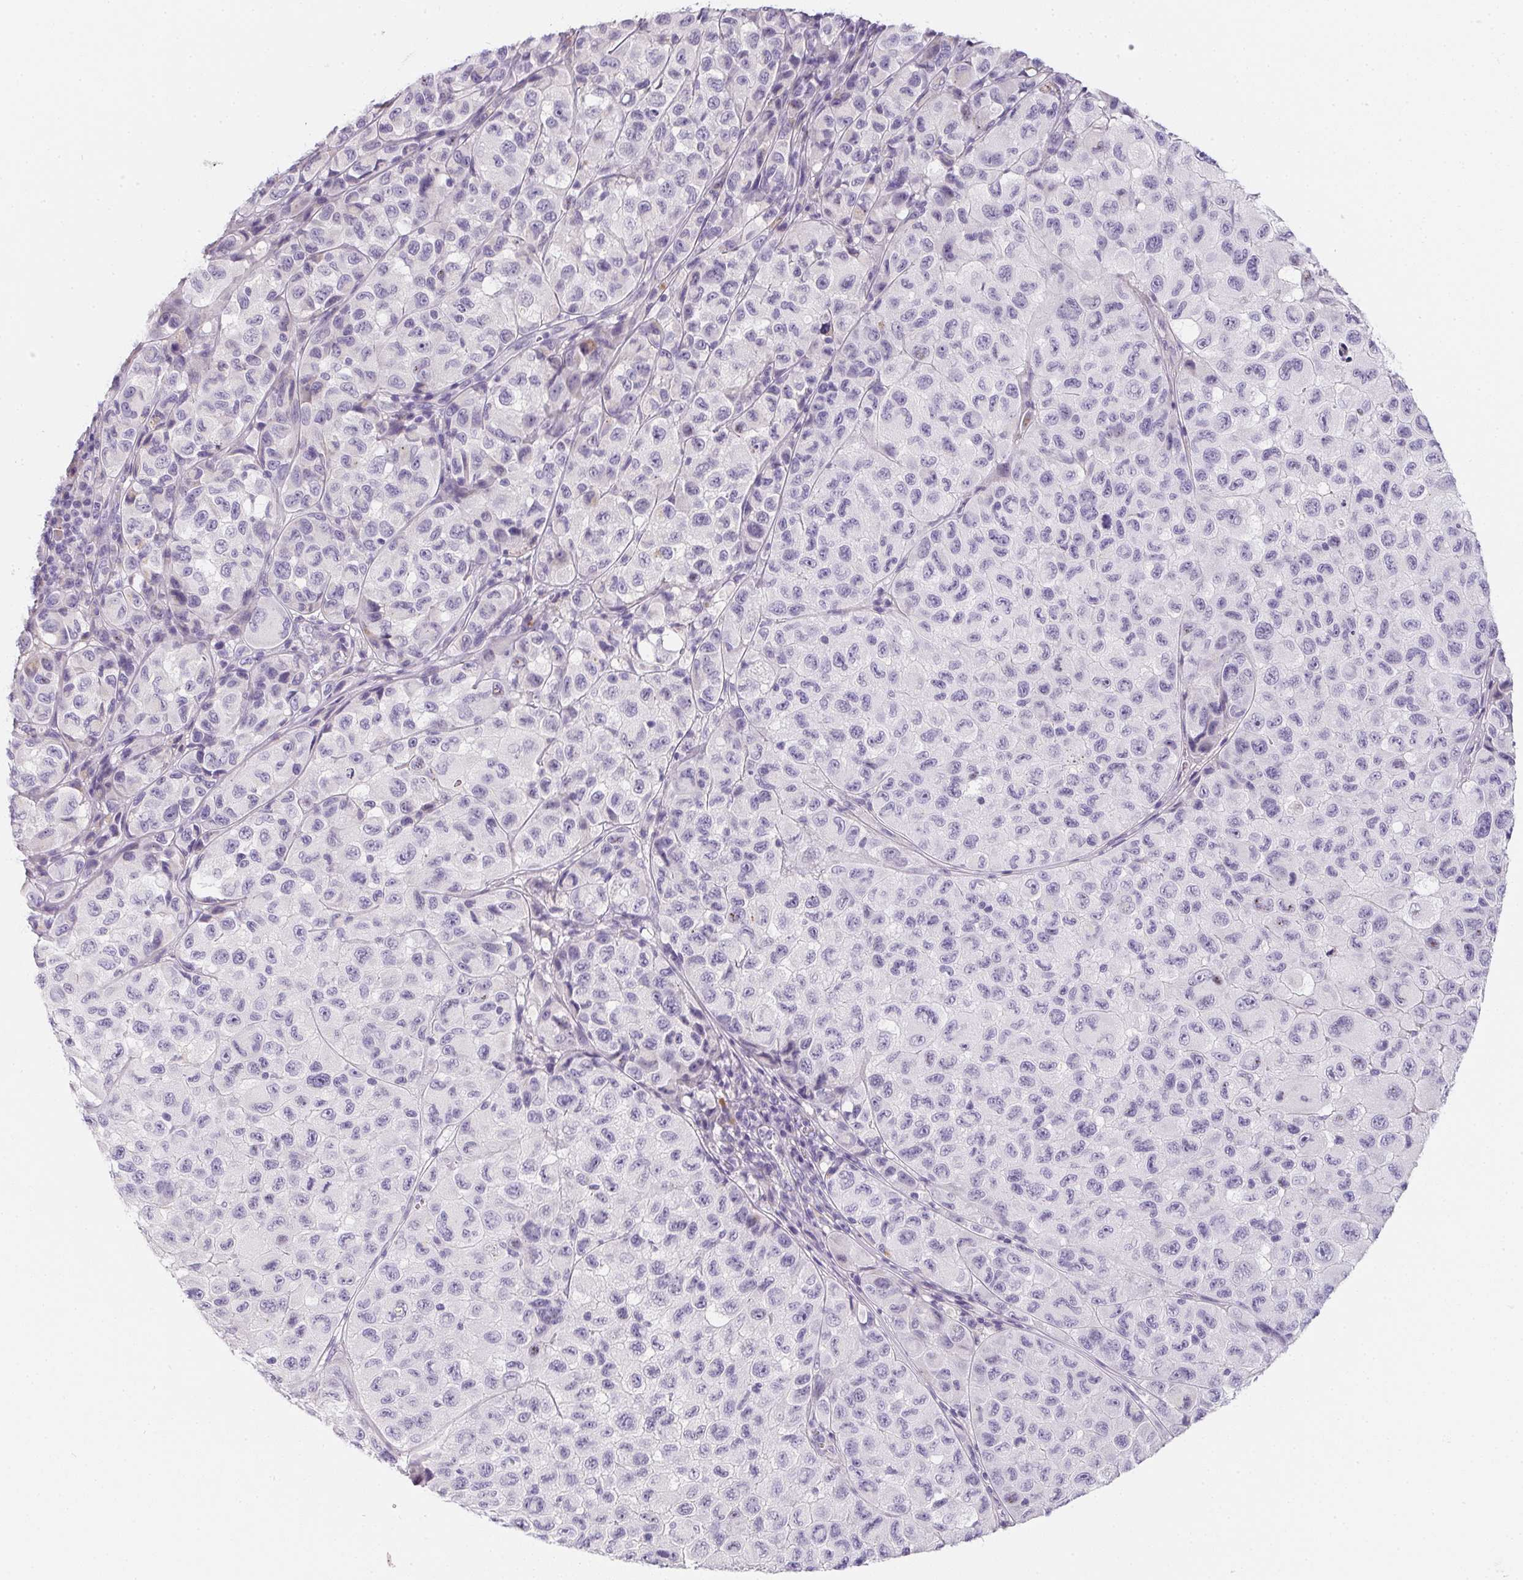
{"staining": {"intensity": "negative", "quantity": "none", "location": "none"}, "tissue": "melanoma", "cell_type": "Tumor cells", "image_type": "cancer", "snomed": [{"axis": "morphology", "description": "Malignant melanoma, NOS"}, {"axis": "topography", "description": "Skin"}], "caption": "Micrograph shows no significant protein positivity in tumor cells of melanoma.", "gene": "MAP1A", "patient": {"sex": "male", "age": 93}}